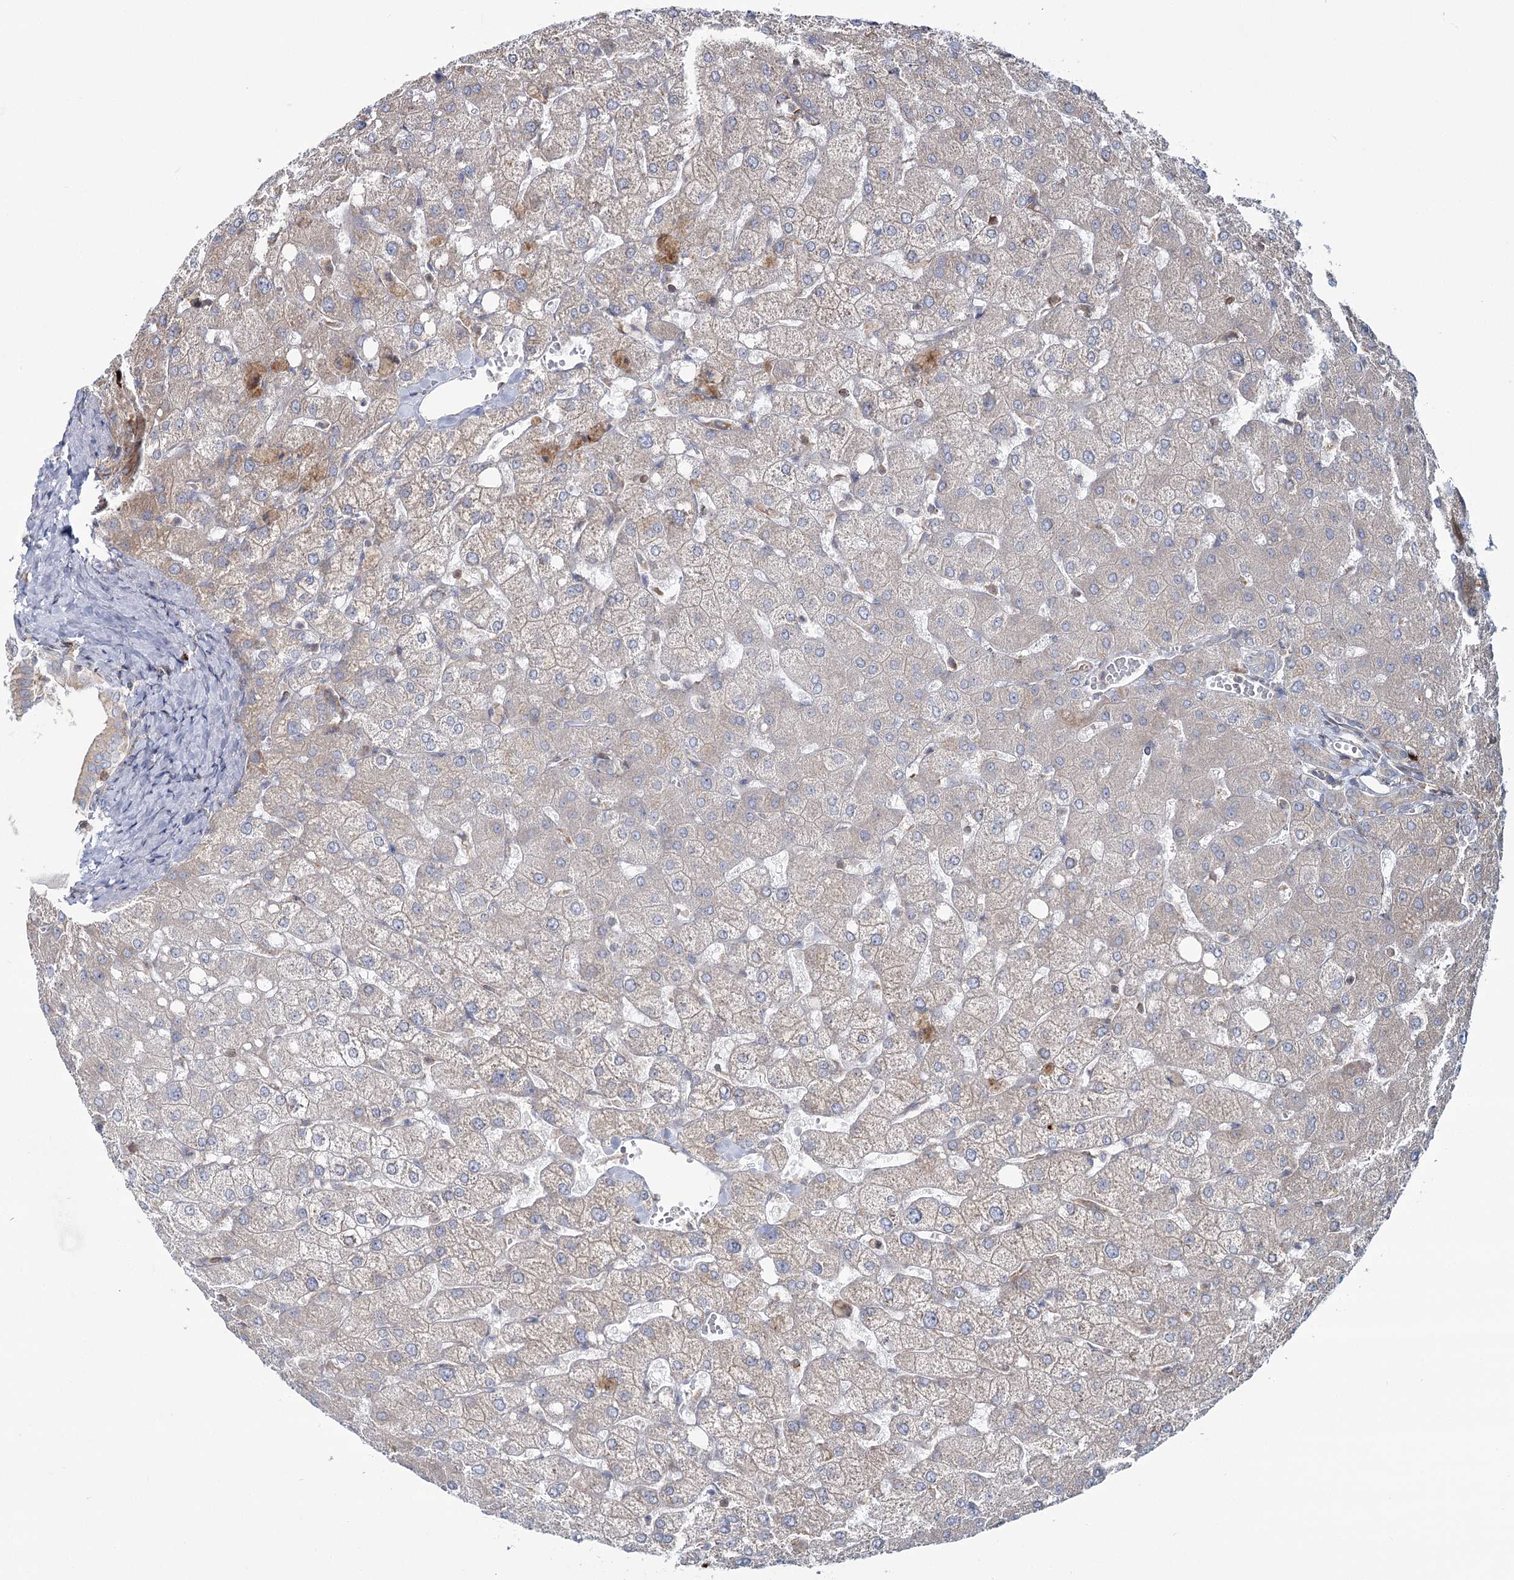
{"staining": {"intensity": "negative", "quantity": "none", "location": "none"}, "tissue": "liver", "cell_type": "Cholangiocytes", "image_type": "normal", "snomed": [{"axis": "morphology", "description": "Normal tissue, NOS"}, {"axis": "topography", "description": "Liver"}], "caption": "Immunohistochemistry (IHC) image of normal liver: human liver stained with DAB reveals no significant protein expression in cholangiocytes.", "gene": "POGLUT1", "patient": {"sex": "female", "age": 54}}